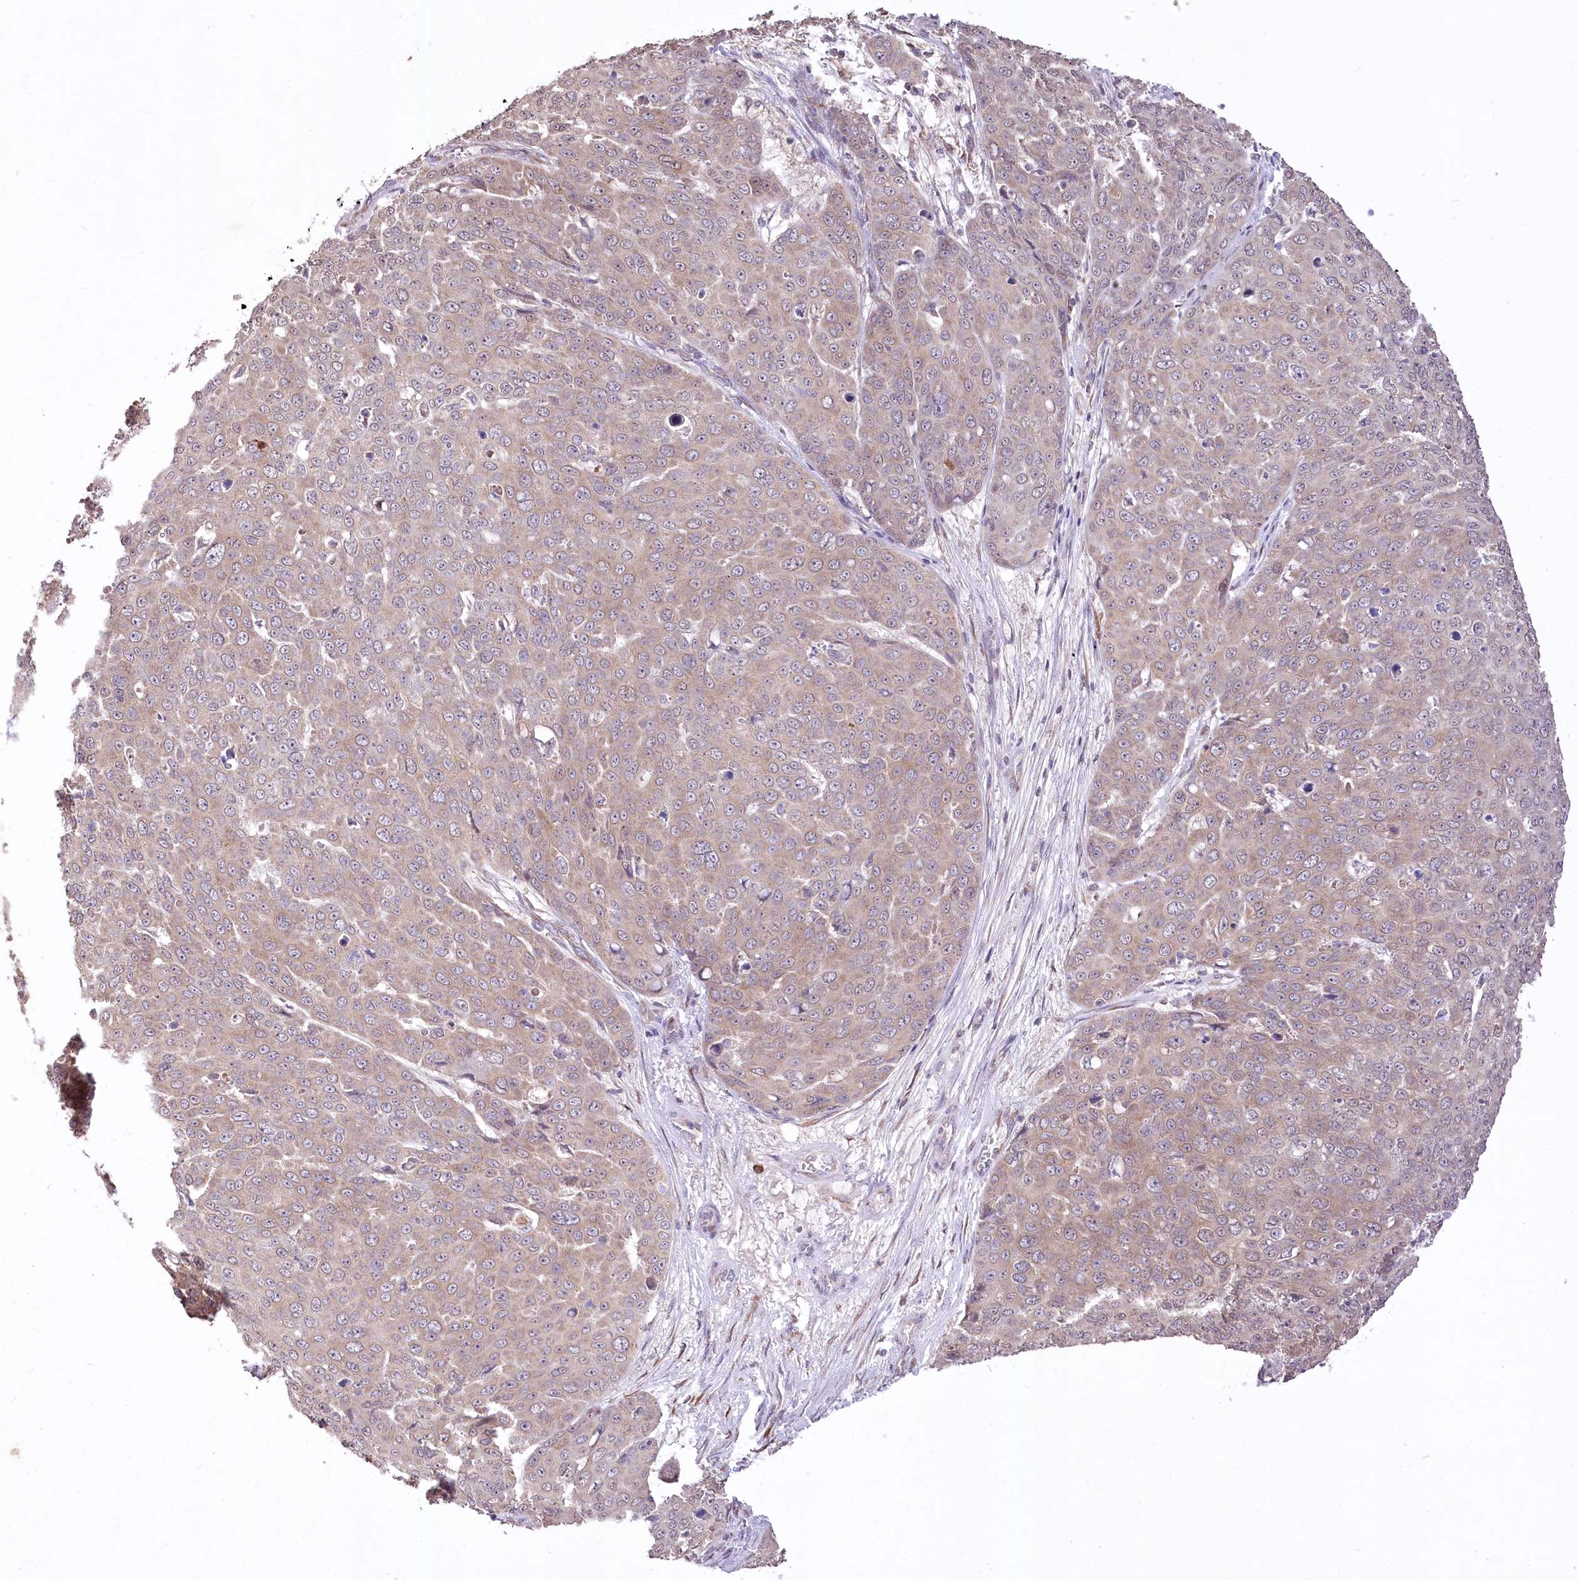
{"staining": {"intensity": "weak", "quantity": ">75%", "location": "cytoplasmic/membranous"}, "tissue": "skin cancer", "cell_type": "Tumor cells", "image_type": "cancer", "snomed": [{"axis": "morphology", "description": "Squamous cell carcinoma, NOS"}, {"axis": "topography", "description": "Skin"}], "caption": "Immunohistochemical staining of skin cancer exhibits low levels of weak cytoplasmic/membranous expression in about >75% of tumor cells. (IHC, brightfield microscopy, high magnification).", "gene": "STT3B", "patient": {"sex": "male", "age": 71}}